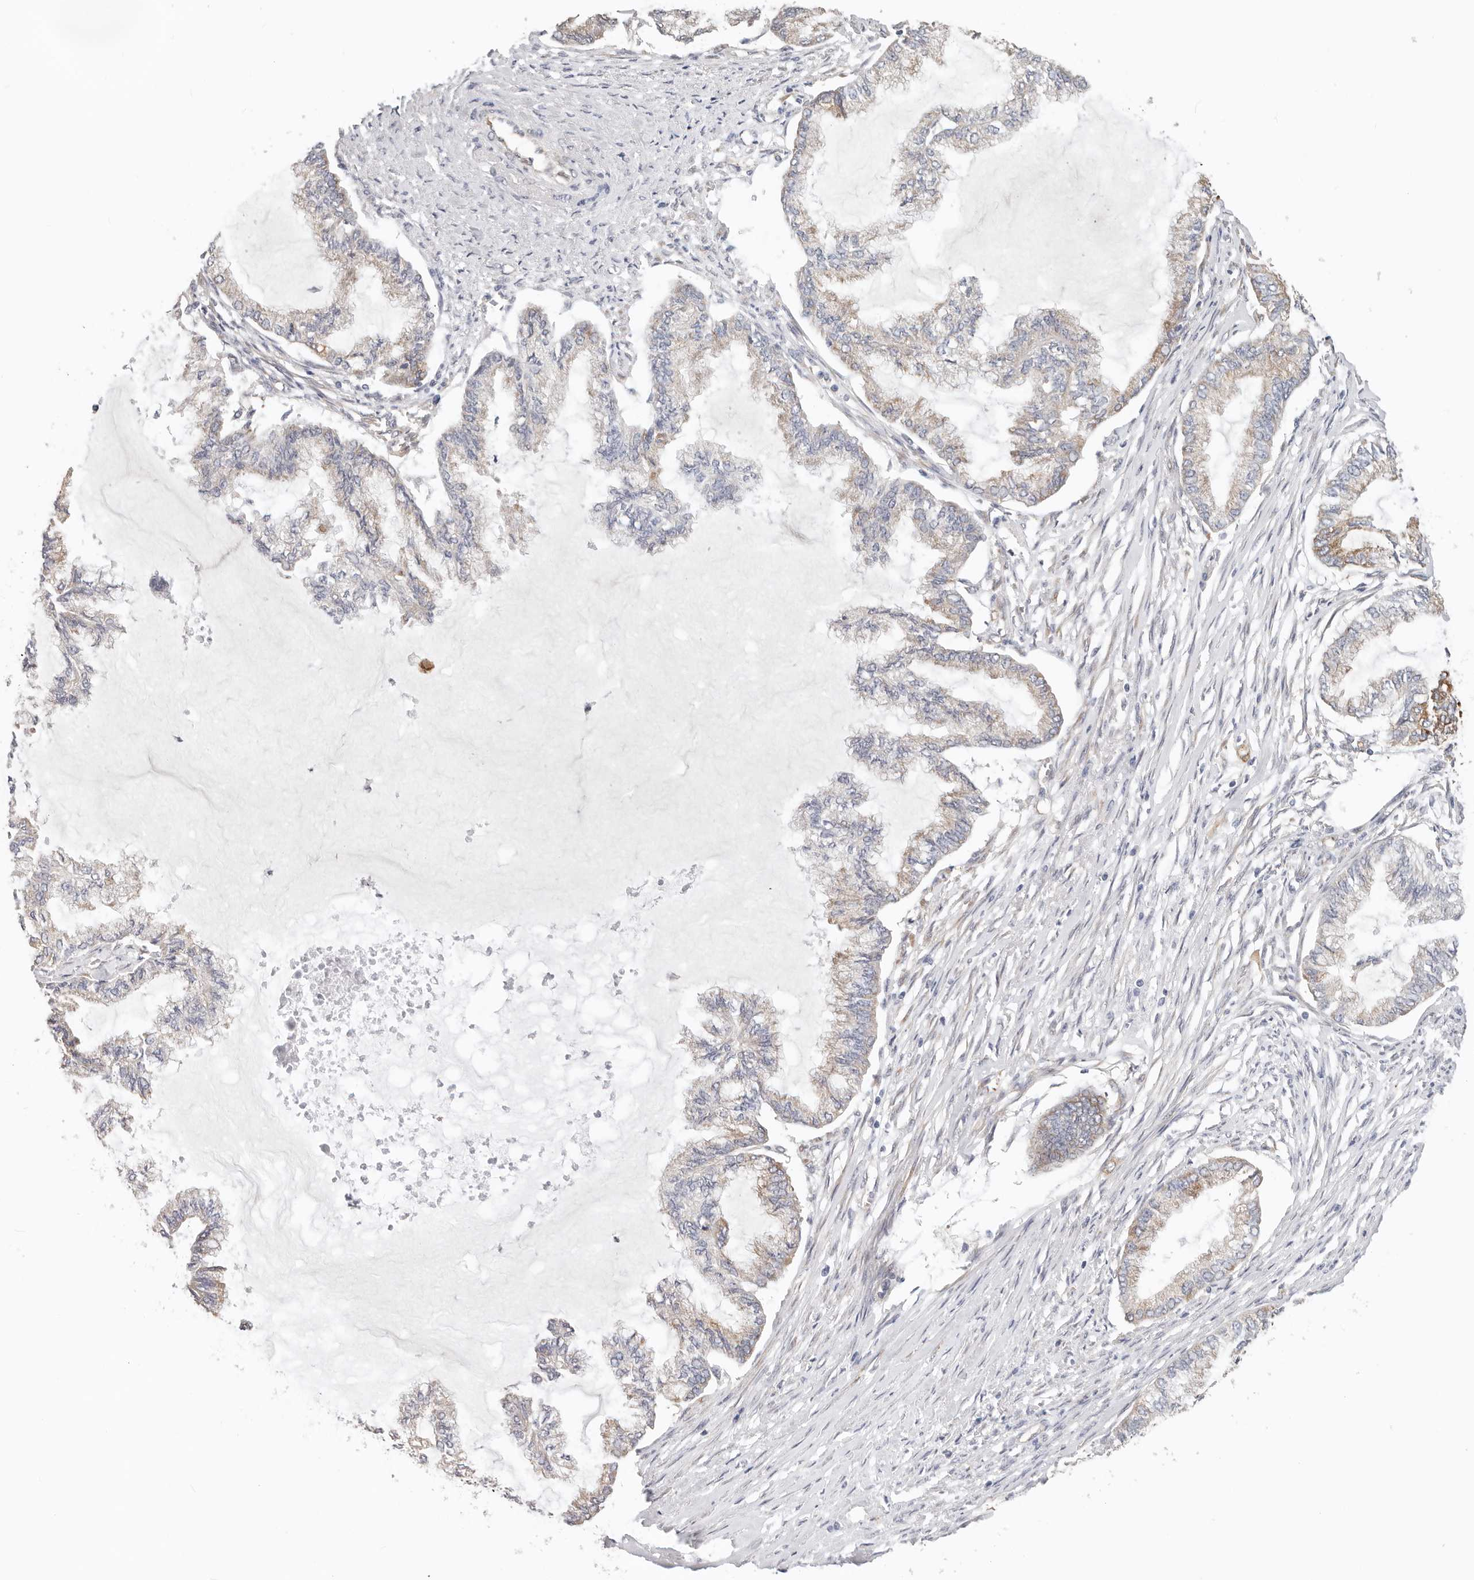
{"staining": {"intensity": "weak", "quantity": "25%-75%", "location": "cytoplasmic/membranous"}, "tissue": "endometrial cancer", "cell_type": "Tumor cells", "image_type": "cancer", "snomed": [{"axis": "morphology", "description": "Adenocarcinoma, NOS"}, {"axis": "topography", "description": "Endometrium"}], "caption": "IHC photomicrograph of human adenocarcinoma (endometrial) stained for a protein (brown), which exhibits low levels of weak cytoplasmic/membranous positivity in about 25%-75% of tumor cells.", "gene": "AFDN", "patient": {"sex": "female", "age": 86}}